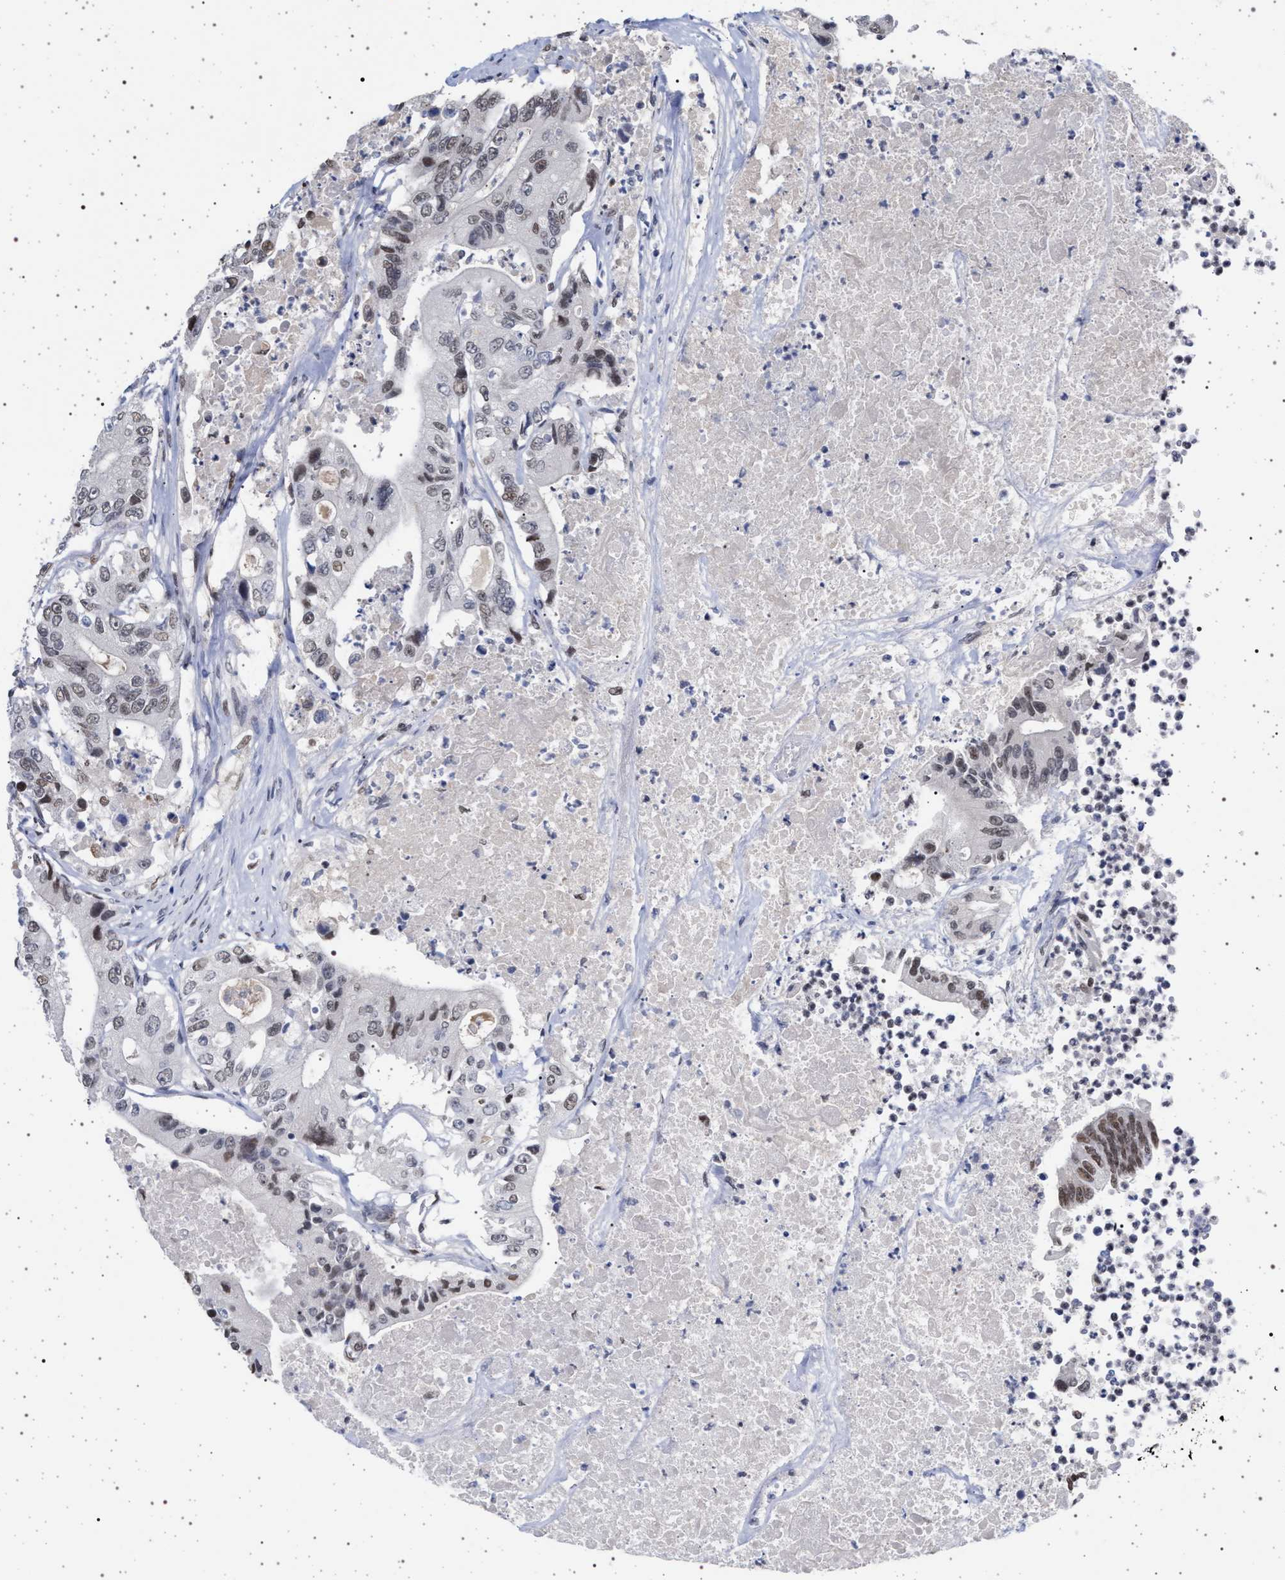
{"staining": {"intensity": "moderate", "quantity": "<25%", "location": "nuclear"}, "tissue": "colorectal cancer", "cell_type": "Tumor cells", "image_type": "cancer", "snomed": [{"axis": "morphology", "description": "Adenocarcinoma, NOS"}, {"axis": "topography", "description": "Colon"}], "caption": "There is low levels of moderate nuclear positivity in tumor cells of colorectal cancer, as demonstrated by immunohistochemical staining (brown color).", "gene": "PHF12", "patient": {"sex": "female", "age": 77}}